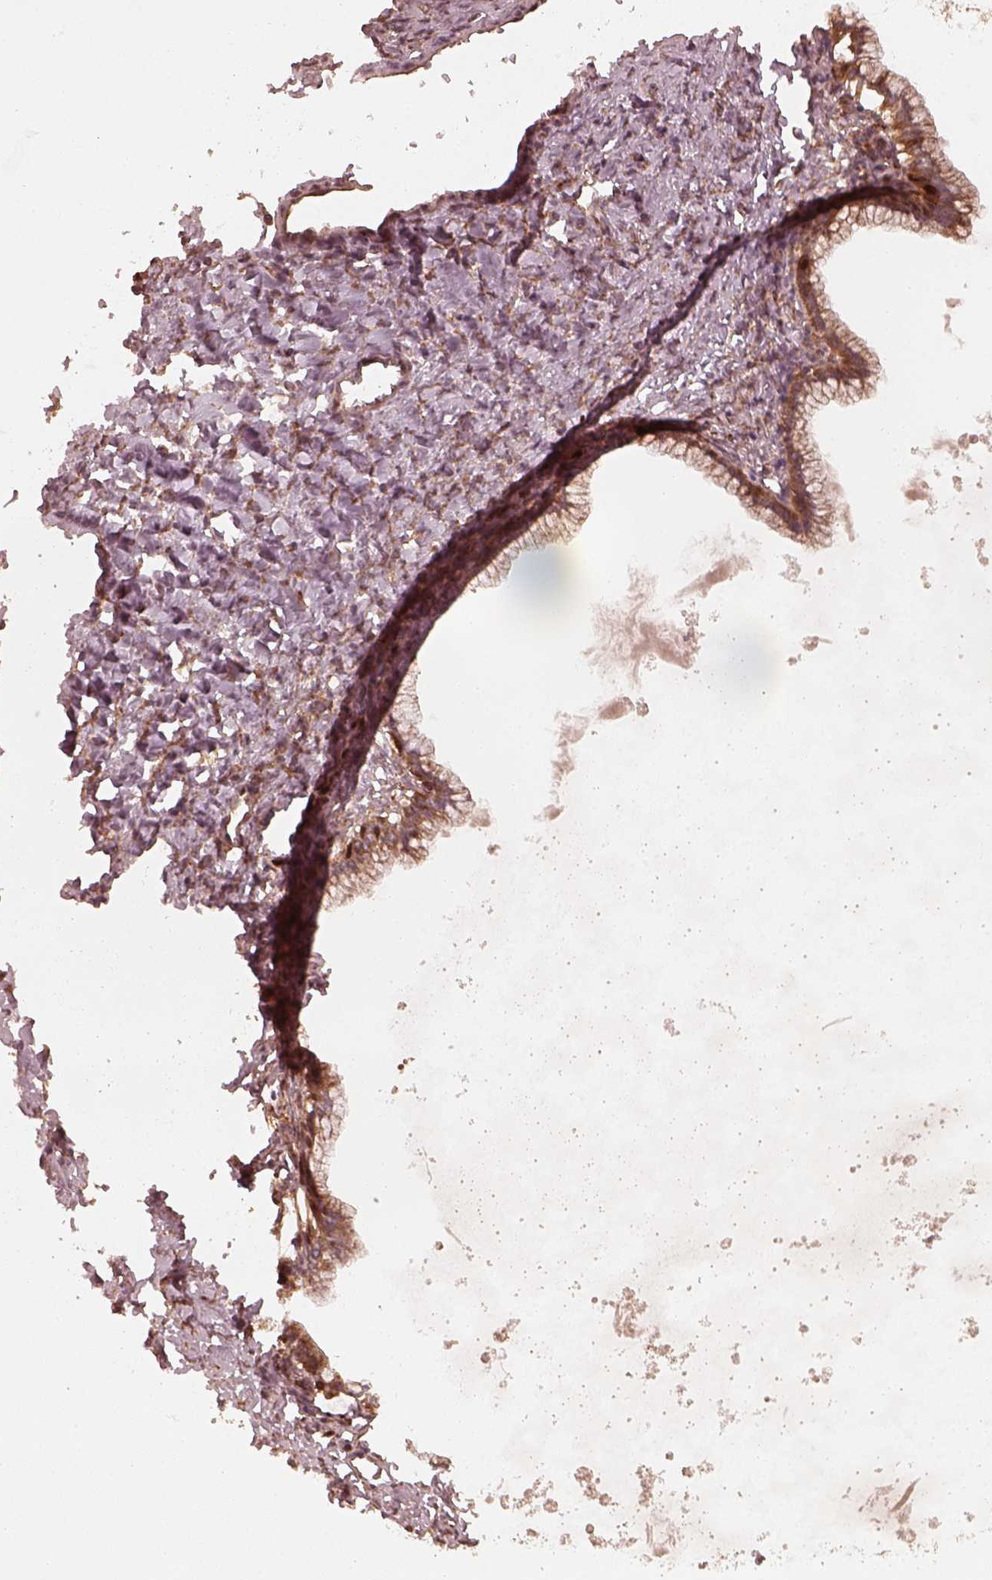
{"staining": {"intensity": "moderate", "quantity": ">75%", "location": "cytoplasmic/membranous"}, "tissue": "ovarian cancer", "cell_type": "Tumor cells", "image_type": "cancer", "snomed": [{"axis": "morphology", "description": "Cystadenocarcinoma, mucinous, NOS"}, {"axis": "topography", "description": "Ovary"}], "caption": "Immunohistochemical staining of human ovarian cancer (mucinous cystadenocarcinoma) shows moderate cytoplasmic/membranous protein positivity in approximately >75% of tumor cells.", "gene": "DNAJC25", "patient": {"sex": "female", "age": 41}}